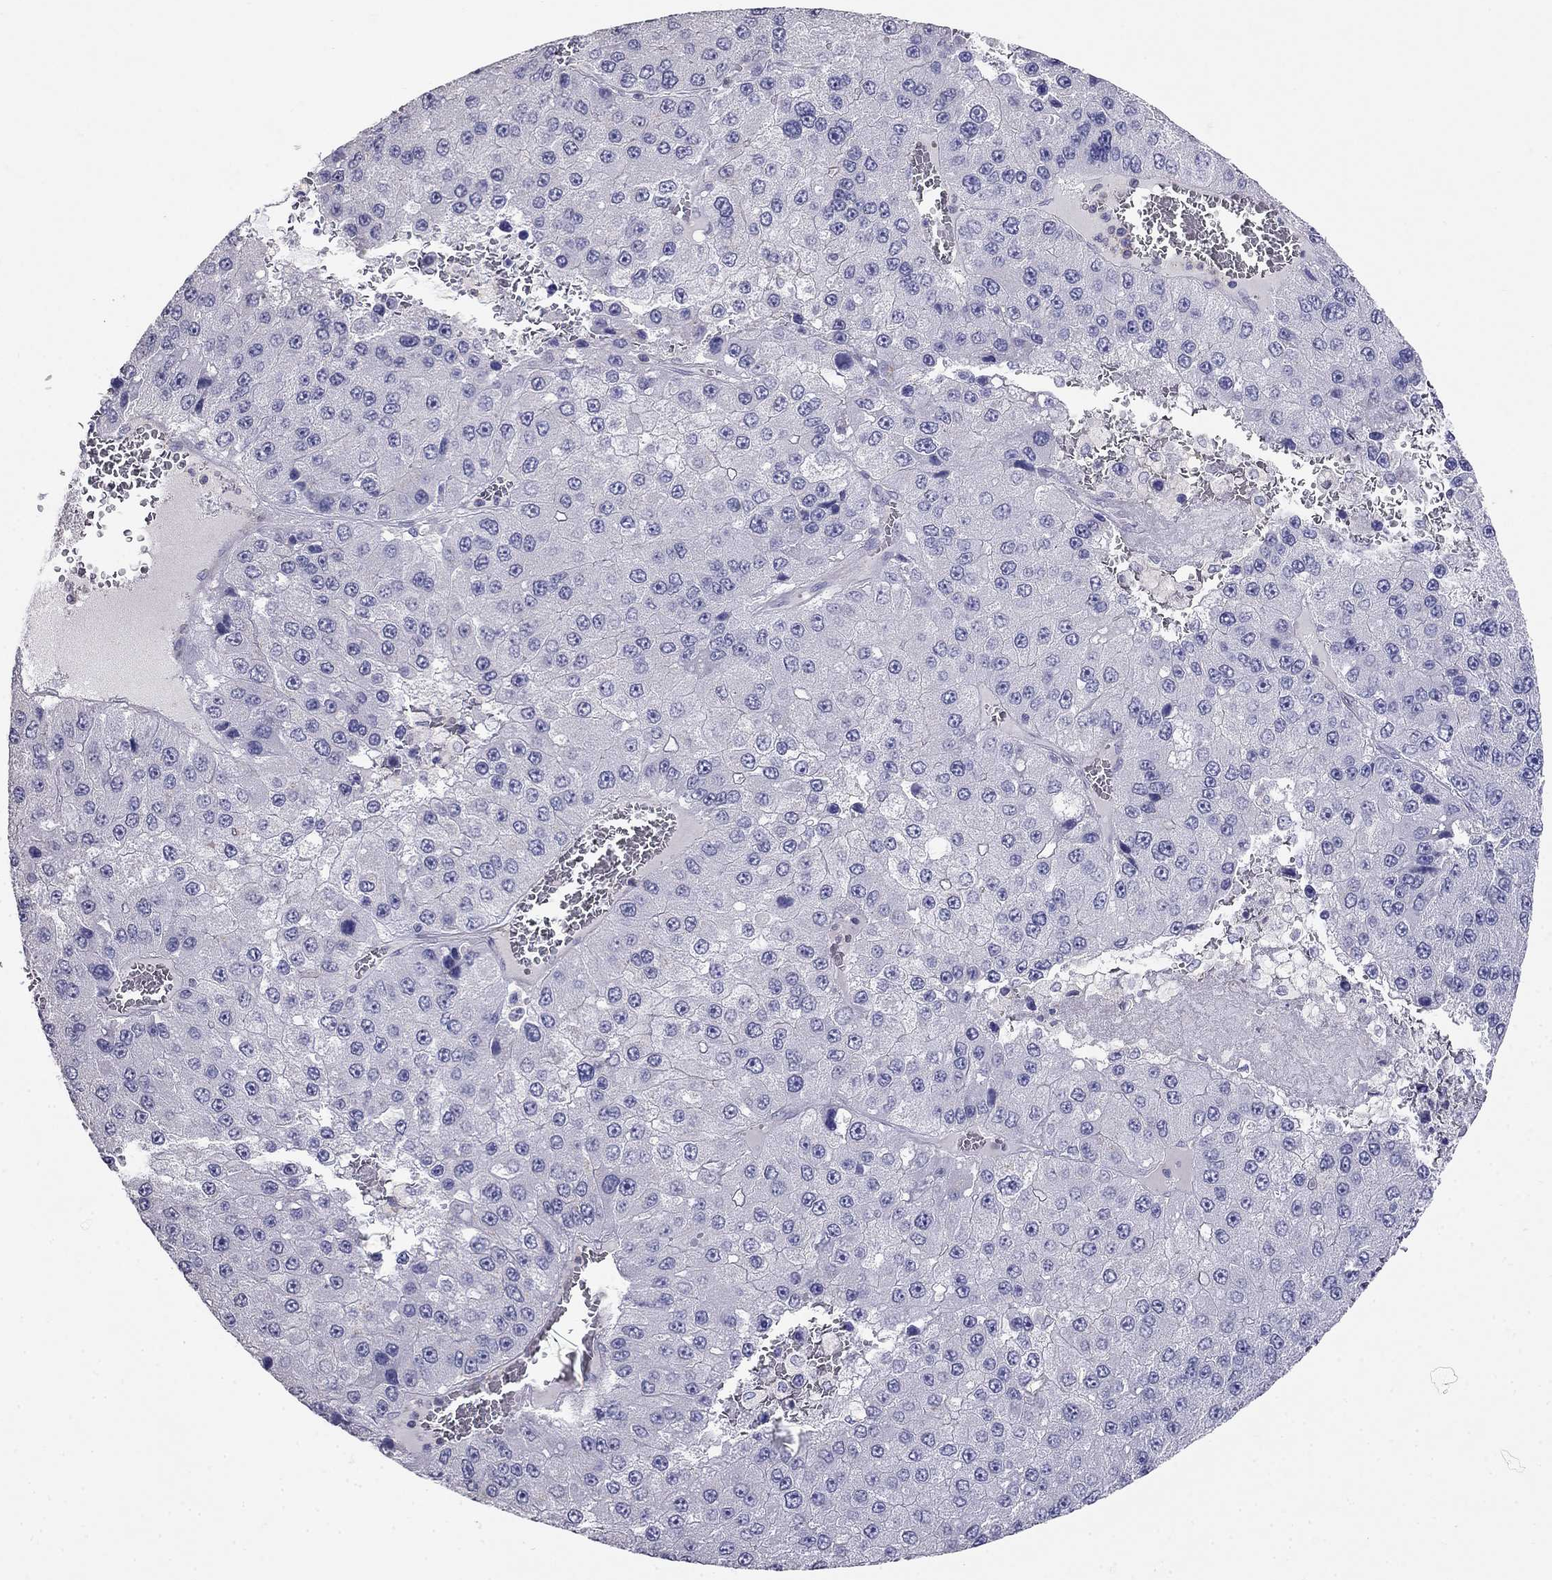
{"staining": {"intensity": "negative", "quantity": "none", "location": "none"}, "tissue": "liver cancer", "cell_type": "Tumor cells", "image_type": "cancer", "snomed": [{"axis": "morphology", "description": "Carcinoma, Hepatocellular, NOS"}, {"axis": "topography", "description": "Liver"}], "caption": "The histopathology image reveals no significant positivity in tumor cells of liver hepatocellular carcinoma.", "gene": "LY6H", "patient": {"sex": "female", "age": 73}}